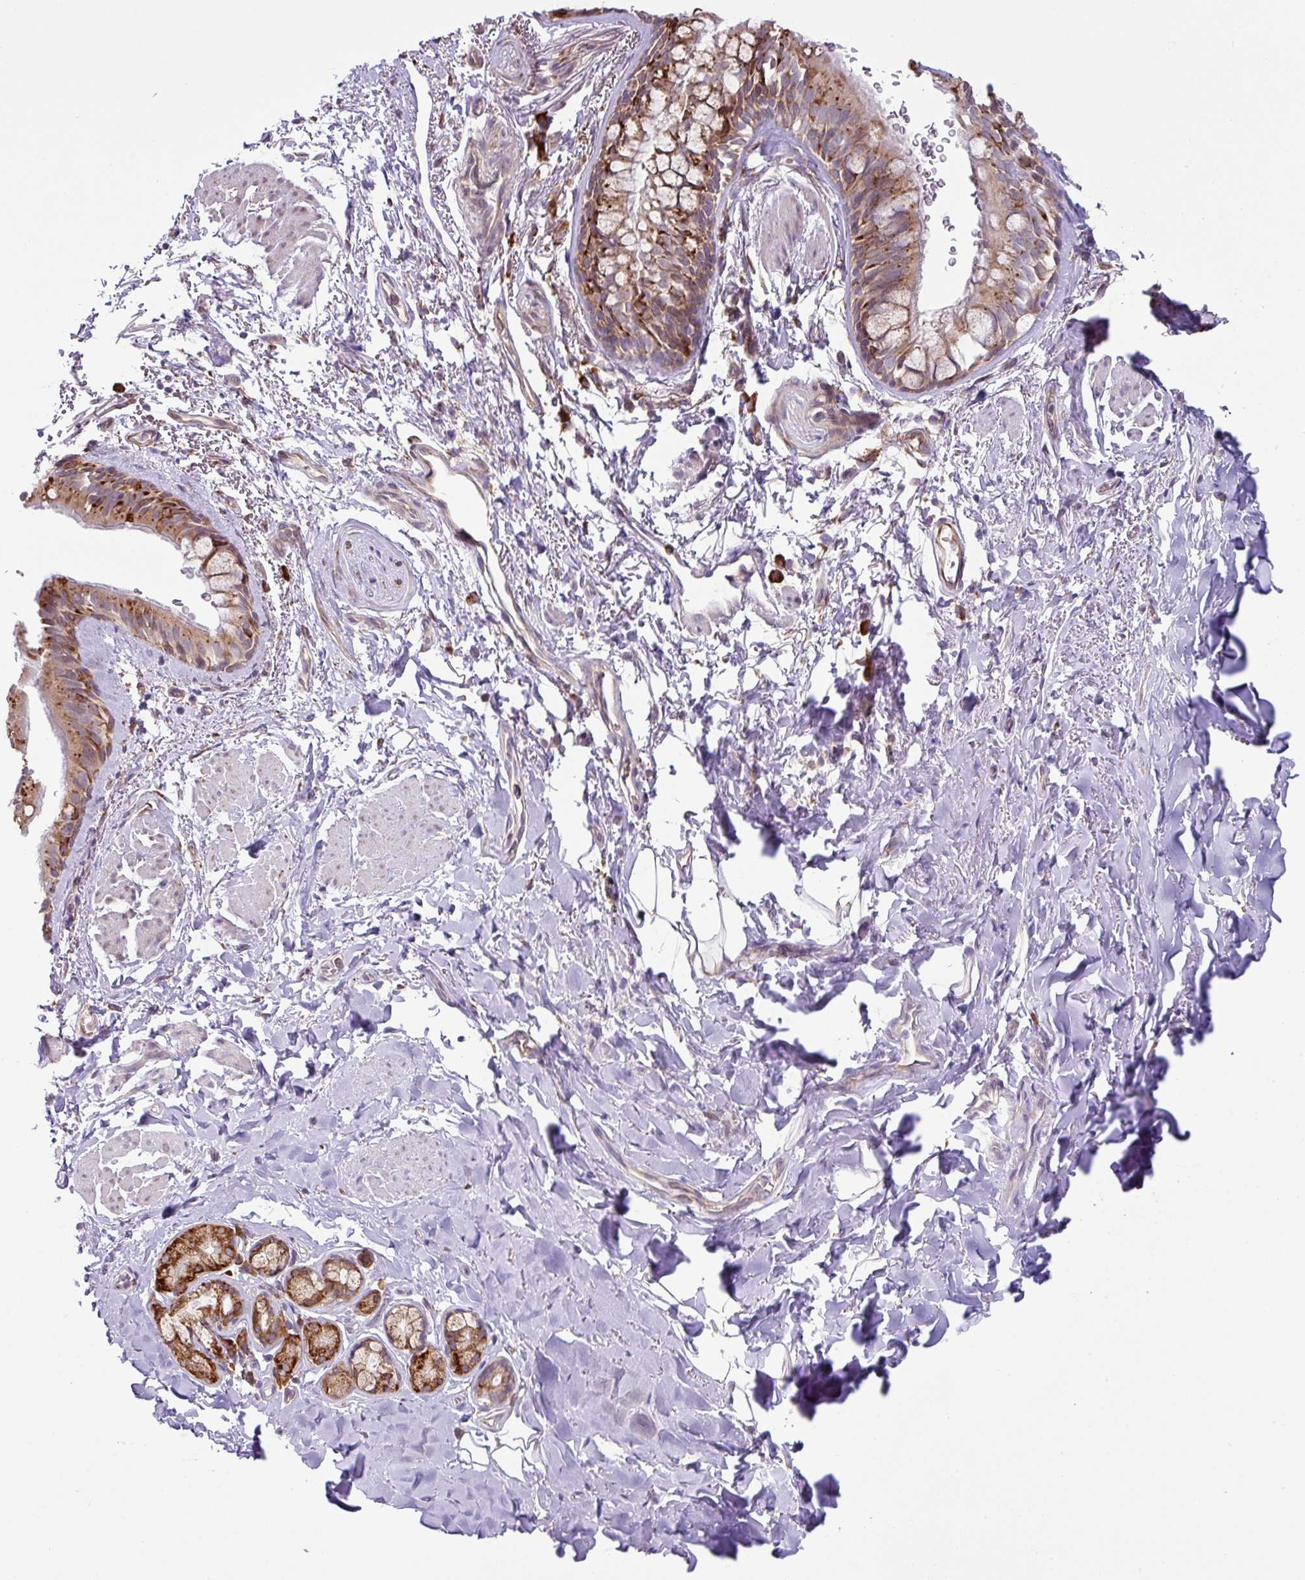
{"staining": {"intensity": "strong", "quantity": ">75%", "location": "cytoplasmic/membranous"}, "tissue": "bronchus", "cell_type": "Respiratory epithelial cells", "image_type": "normal", "snomed": [{"axis": "morphology", "description": "Normal tissue, NOS"}, {"axis": "topography", "description": "Bronchus"}], "caption": "Bronchus stained with immunohistochemistry (IHC) shows strong cytoplasmic/membranous staining in about >75% of respiratory epithelial cells.", "gene": "SLC39A7", "patient": {"sex": "male", "age": 67}}